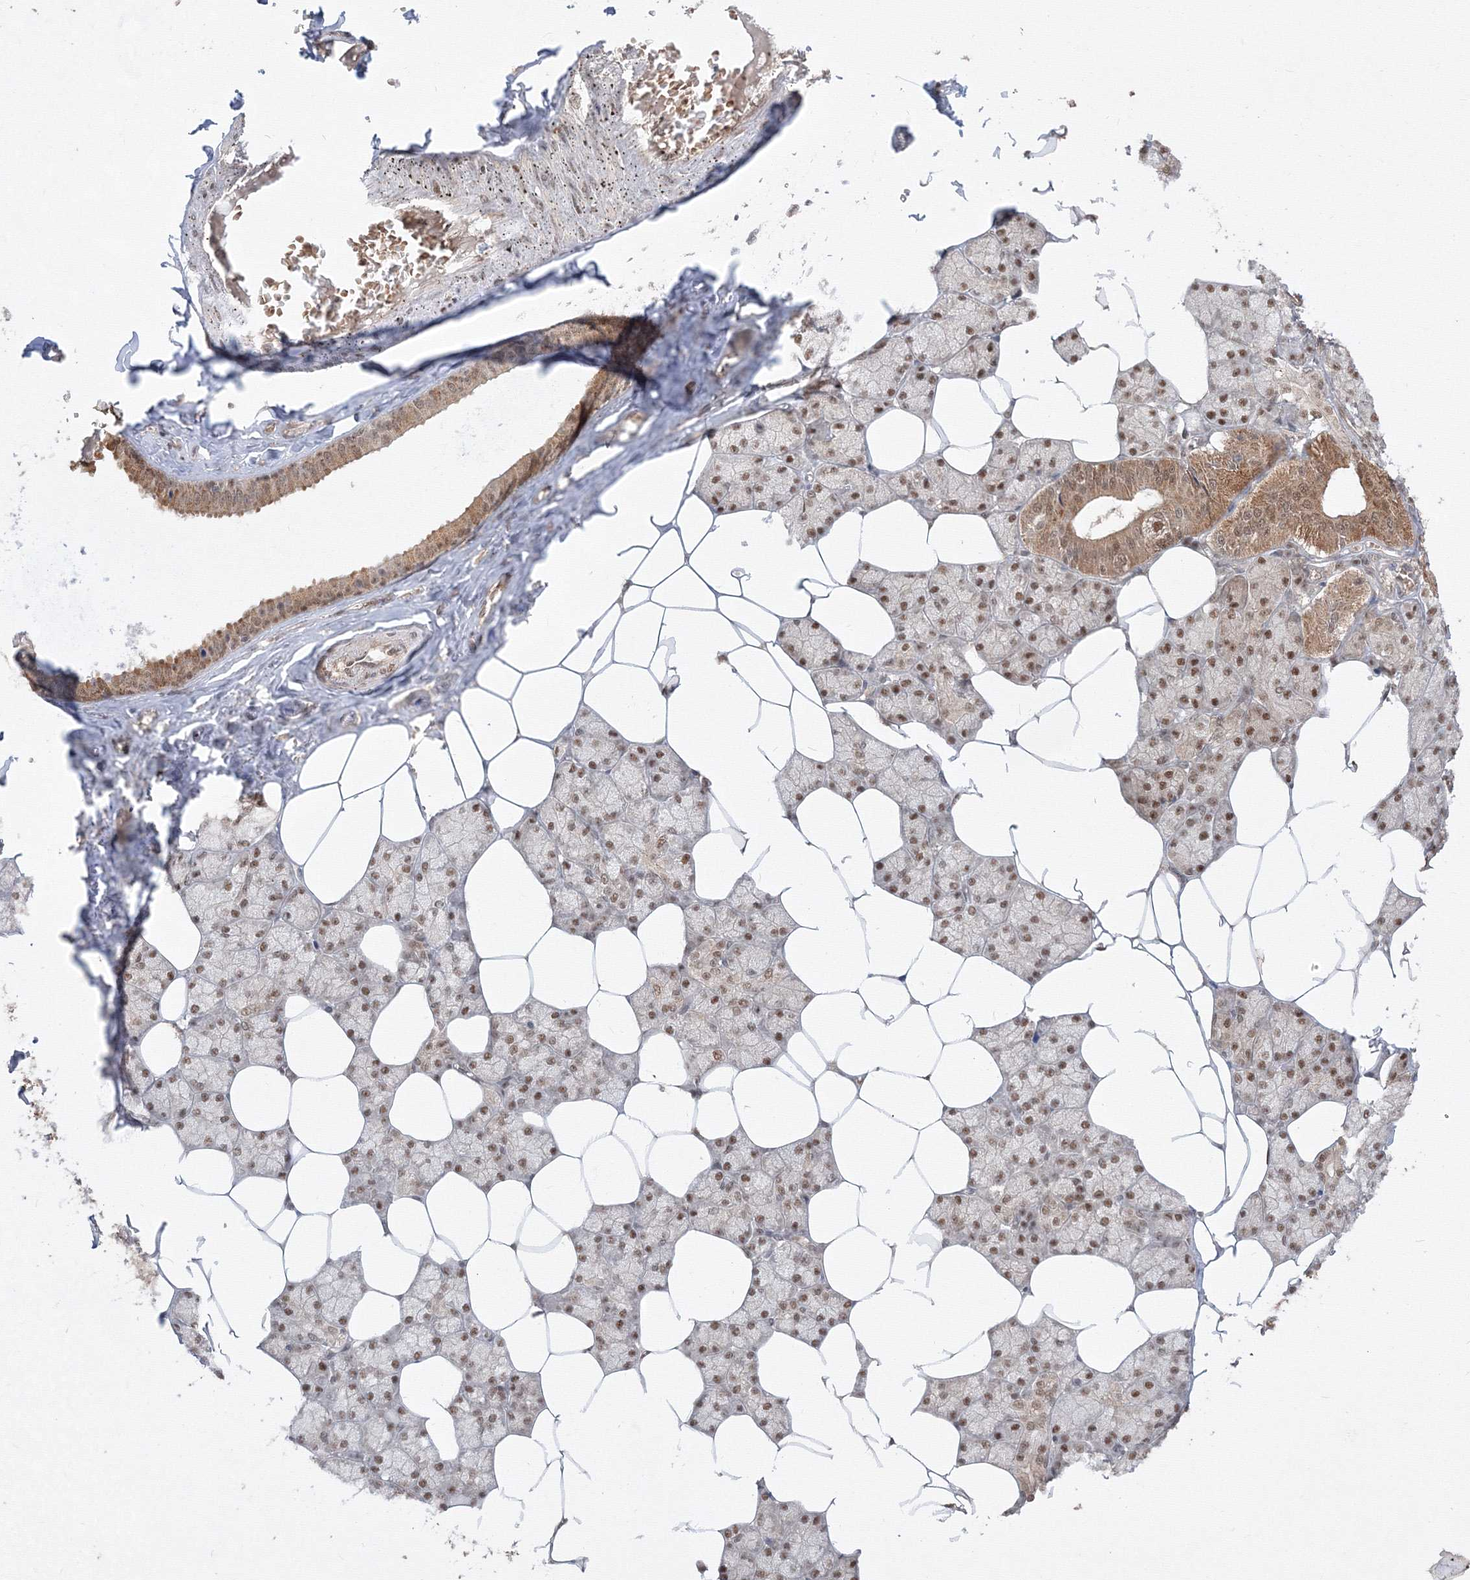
{"staining": {"intensity": "strong", "quantity": ">75%", "location": "cytoplasmic/membranous,nuclear"}, "tissue": "salivary gland", "cell_type": "Glandular cells", "image_type": "normal", "snomed": [{"axis": "morphology", "description": "Normal tissue, NOS"}, {"axis": "topography", "description": "Salivary gland"}], "caption": "Immunohistochemistry micrograph of normal human salivary gland stained for a protein (brown), which shows high levels of strong cytoplasmic/membranous,nuclear positivity in about >75% of glandular cells.", "gene": "COPS4", "patient": {"sex": "male", "age": 62}}